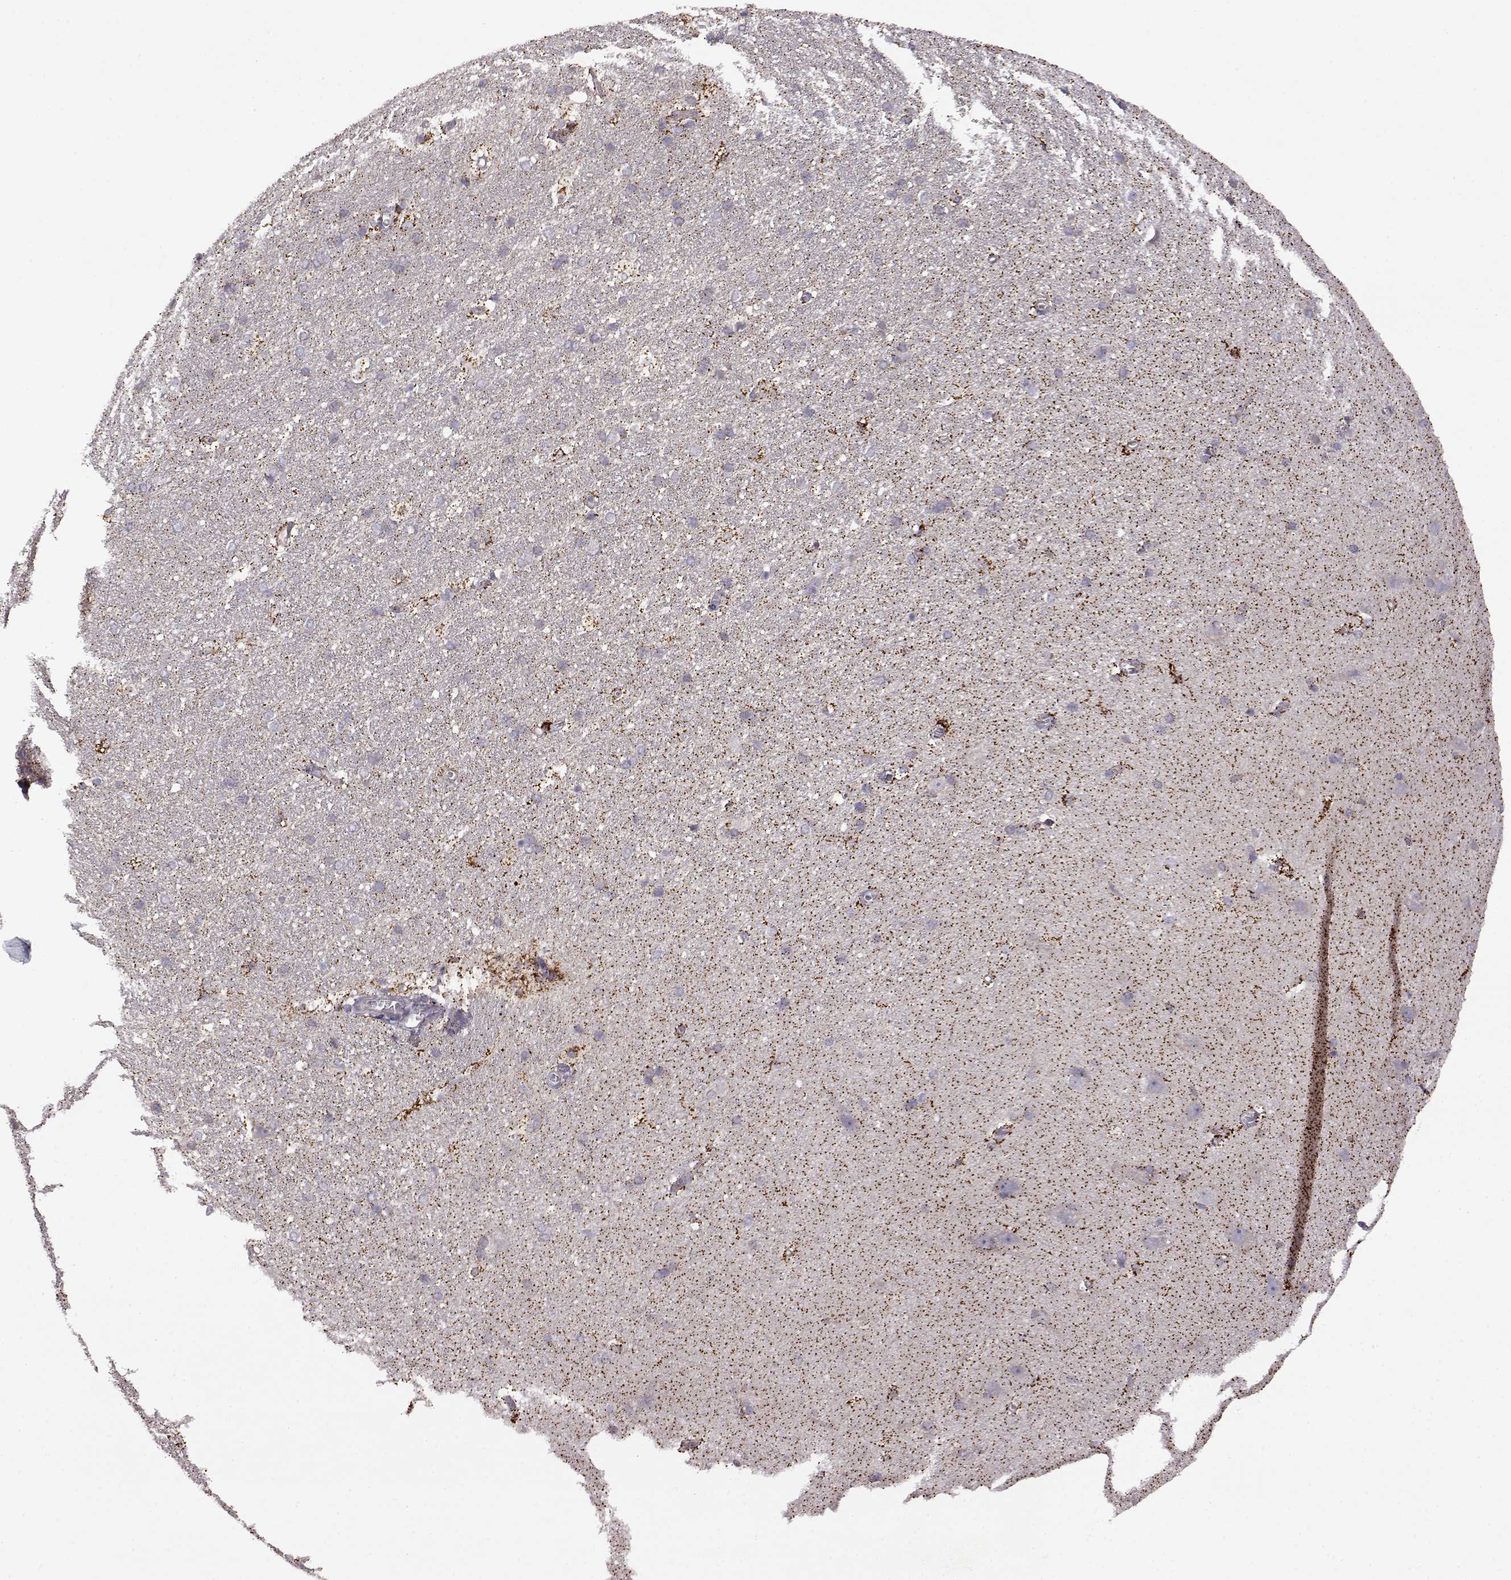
{"staining": {"intensity": "negative", "quantity": "none", "location": "none"}, "tissue": "hippocampus", "cell_type": "Glial cells", "image_type": "normal", "snomed": [{"axis": "morphology", "description": "Normal tissue, NOS"}, {"axis": "topography", "description": "Cerebral cortex"}, {"axis": "topography", "description": "Hippocampus"}], "caption": "Immunohistochemical staining of benign human hippocampus displays no significant positivity in glial cells. Brightfield microscopy of IHC stained with DAB (3,3'-diaminobenzidine) (brown) and hematoxylin (blue), captured at high magnification.", "gene": "DDC", "patient": {"sex": "female", "age": 19}}